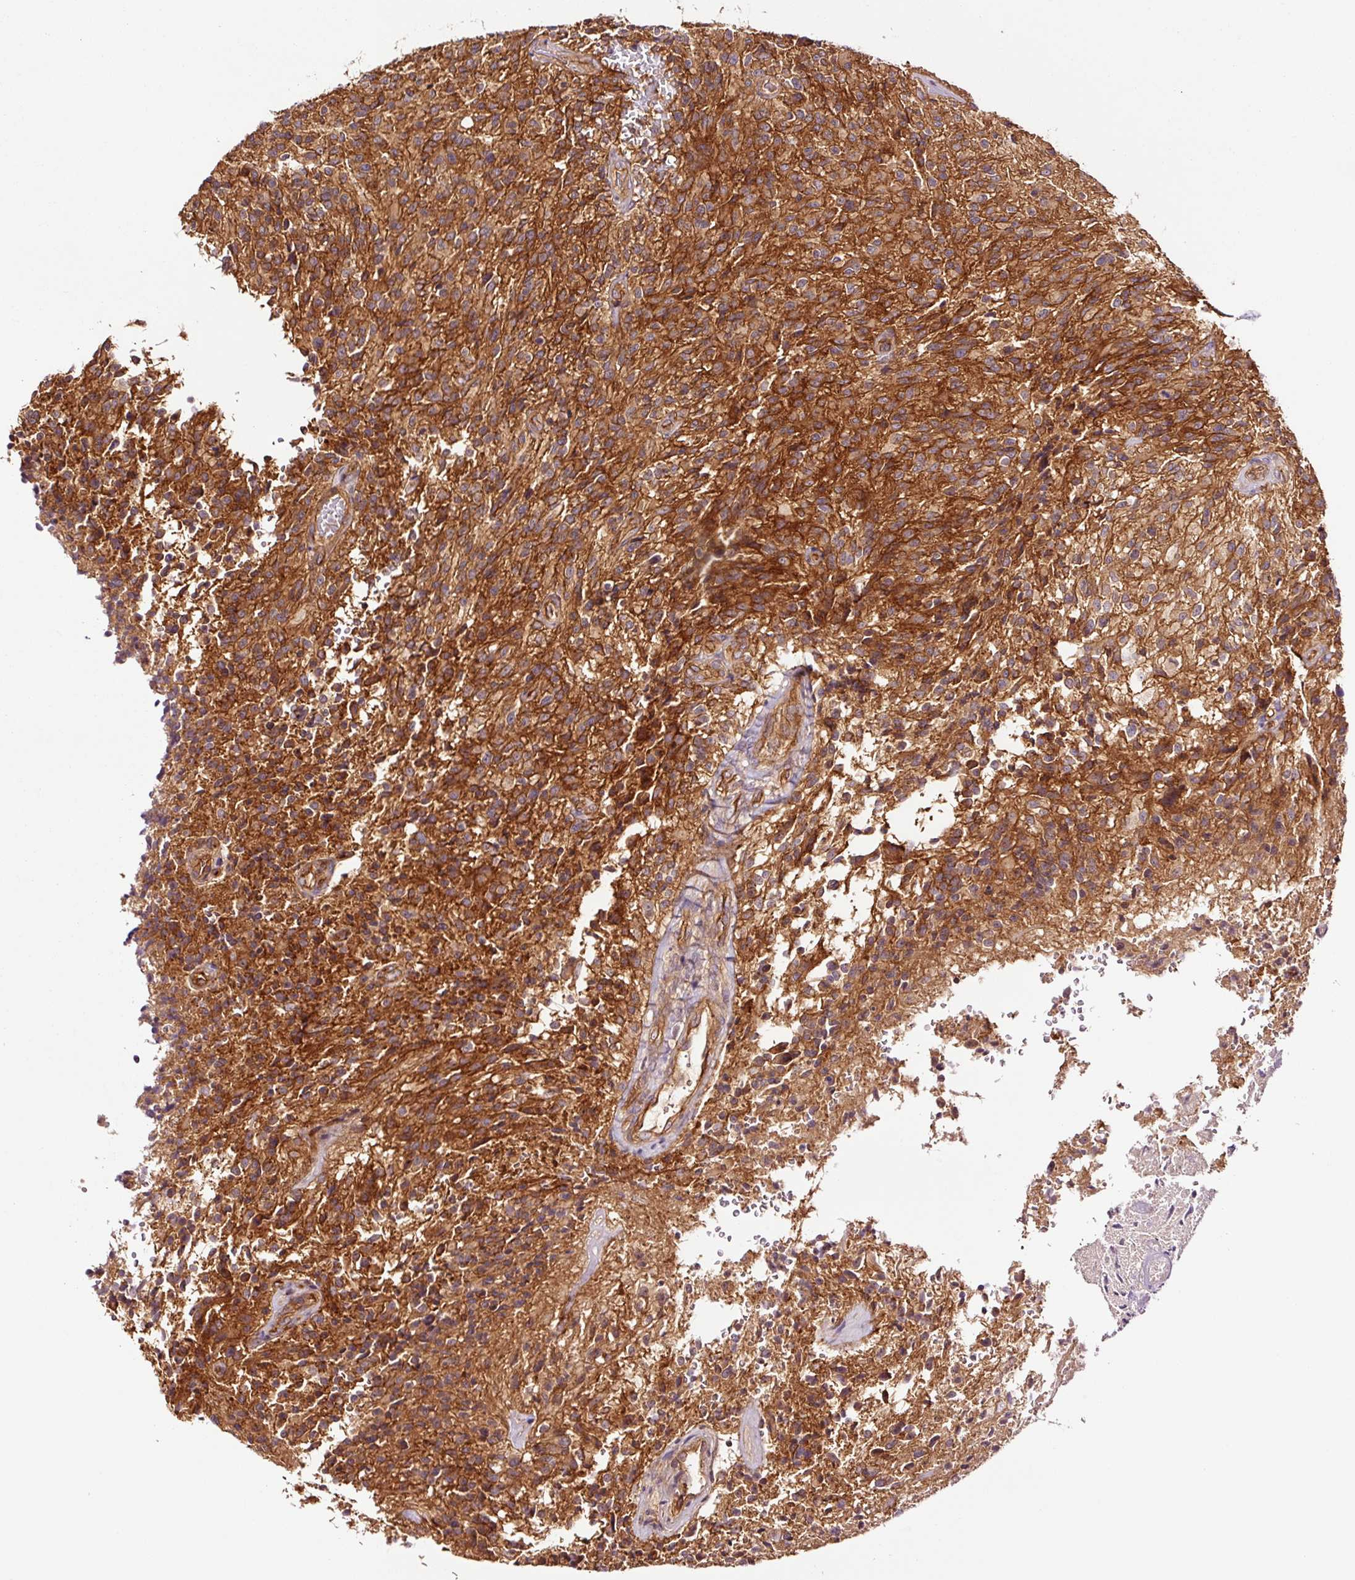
{"staining": {"intensity": "strong", "quantity": ">75%", "location": "cytoplasmic/membranous"}, "tissue": "glioma", "cell_type": "Tumor cells", "image_type": "cancer", "snomed": [{"axis": "morphology", "description": "Normal tissue, NOS"}, {"axis": "morphology", "description": "Glioma, malignant, High grade"}, {"axis": "topography", "description": "Cerebral cortex"}], "caption": "Protein staining displays strong cytoplasmic/membranous expression in about >75% of tumor cells in glioma.", "gene": "METAP1", "patient": {"sex": "male", "age": 56}}